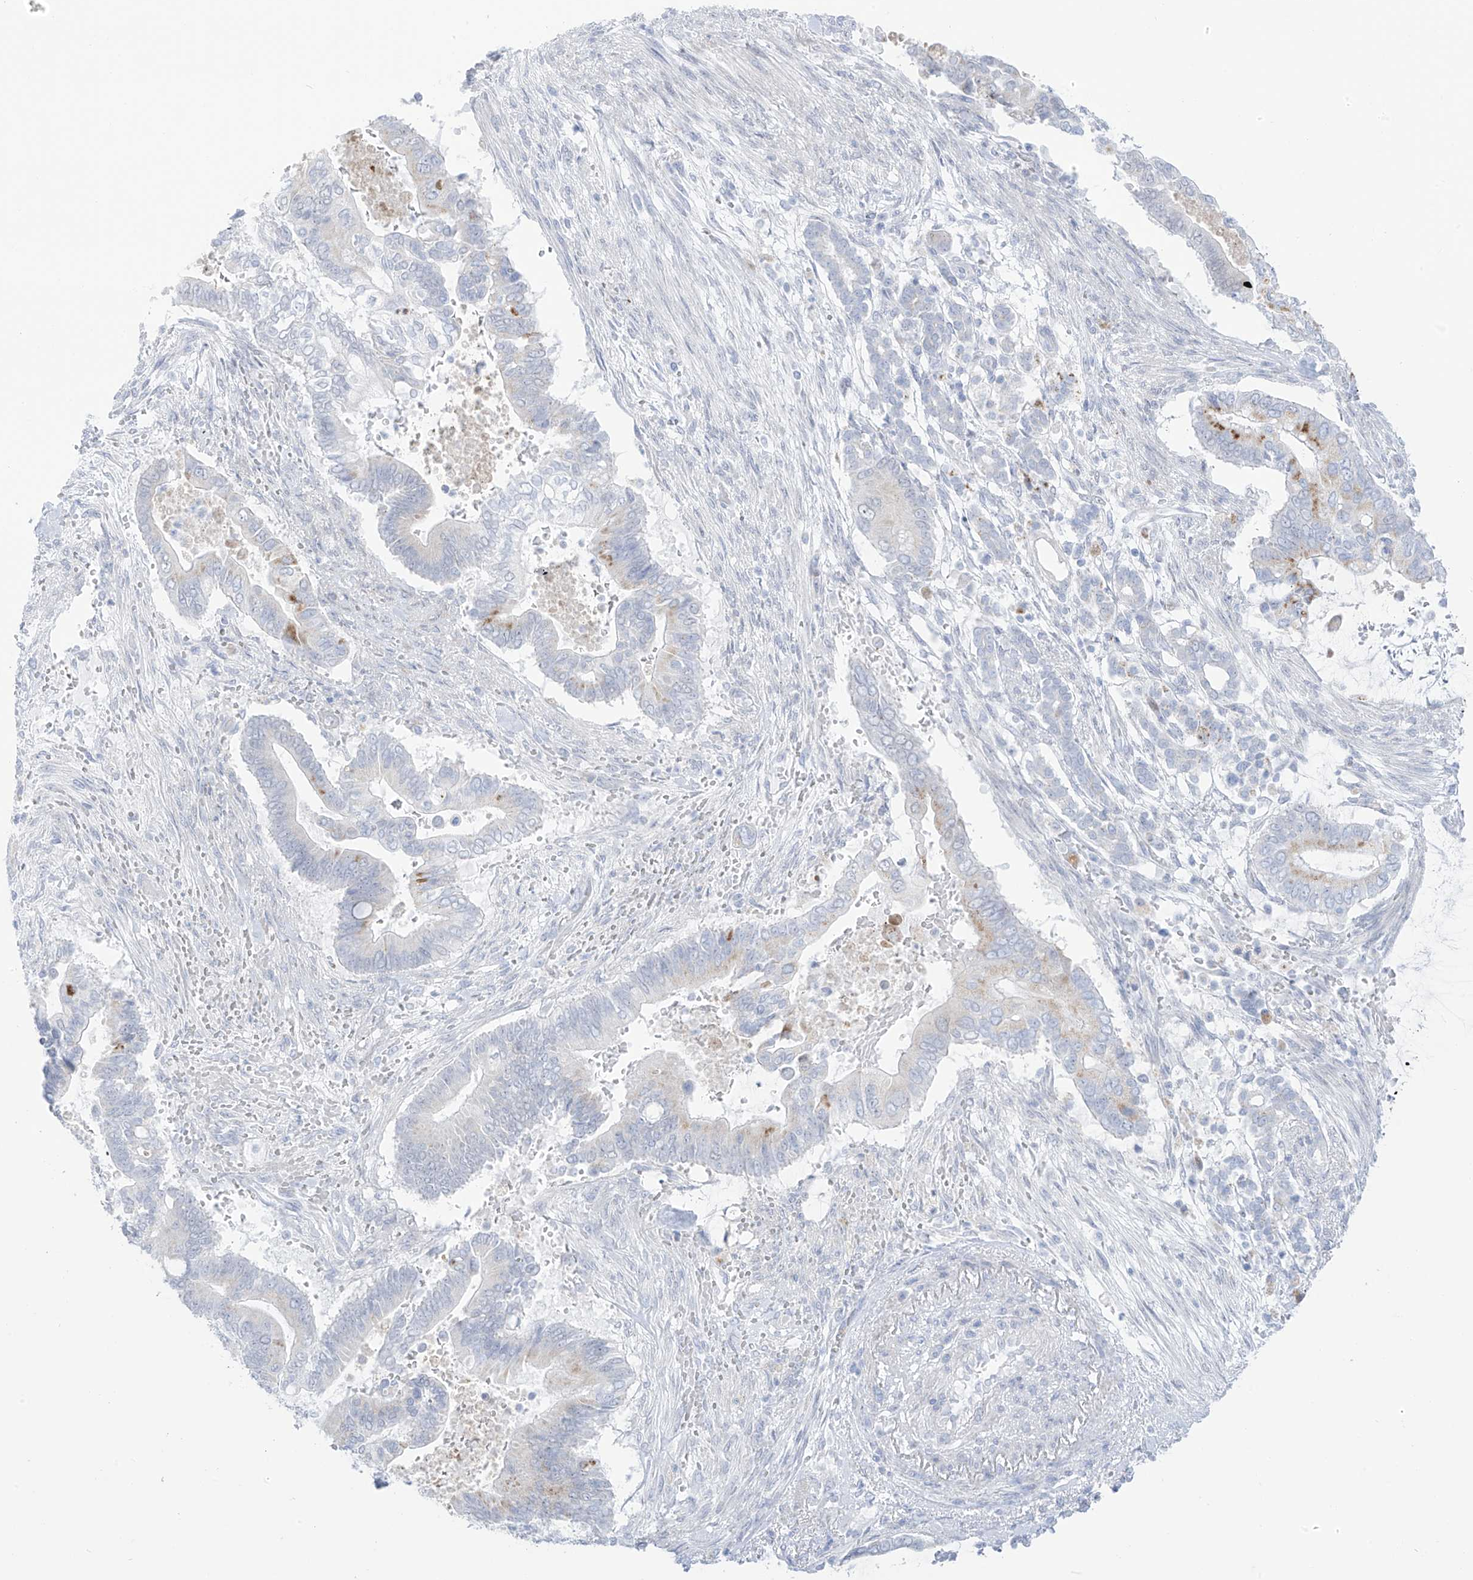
{"staining": {"intensity": "weak", "quantity": "<25%", "location": "cytoplasmic/membranous"}, "tissue": "pancreatic cancer", "cell_type": "Tumor cells", "image_type": "cancer", "snomed": [{"axis": "morphology", "description": "Adenocarcinoma, NOS"}, {"axis": "topography", "description": "Pancreas"}], "caption": "This micrograph is of pancreatic cancer stained with immunohistochemistry (IHC) to label a protein in brown with the nuclei are counter-stained blue. There is no expression in tumor cells.", "gene": "PSPH", "patient": {"sex": "male", "age": 68}}